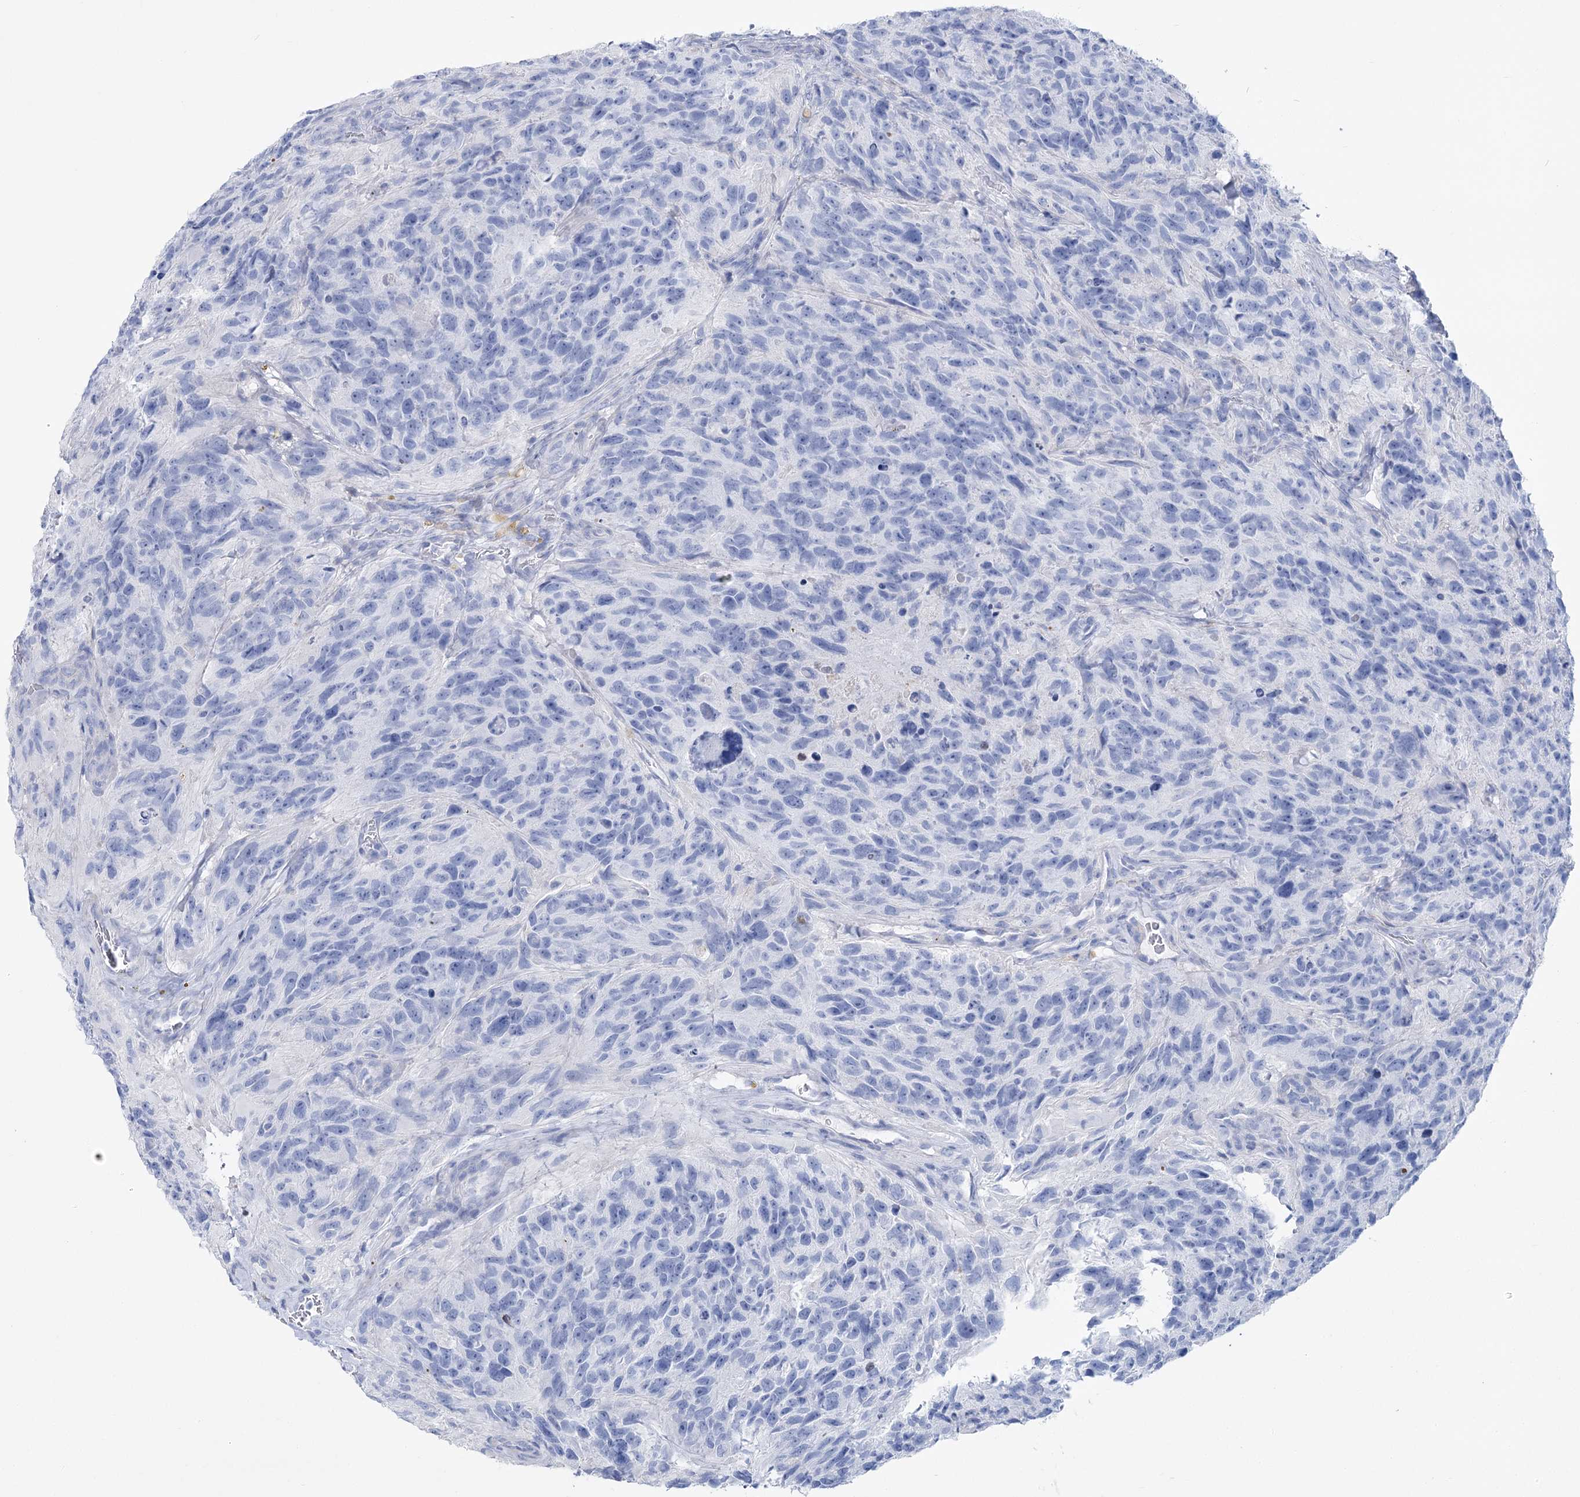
{"staining": {"intensity": "negative", "quantity": "none", "location": "none"}, "tissue": "glioma", "cell_type": "Tumor cells", "image_type": "cancer", "snomed": [{"axis": "morphology", "description": "Glioma, malignant, High grade"}, {"axis": "topography", "description": "Brain"}], "caption": "IHC of high-grade glioma (malignant) displays no positivity in tumor cells.", "gene": "PCDHA1", "patient": {"sex": "male", "age": 69}}